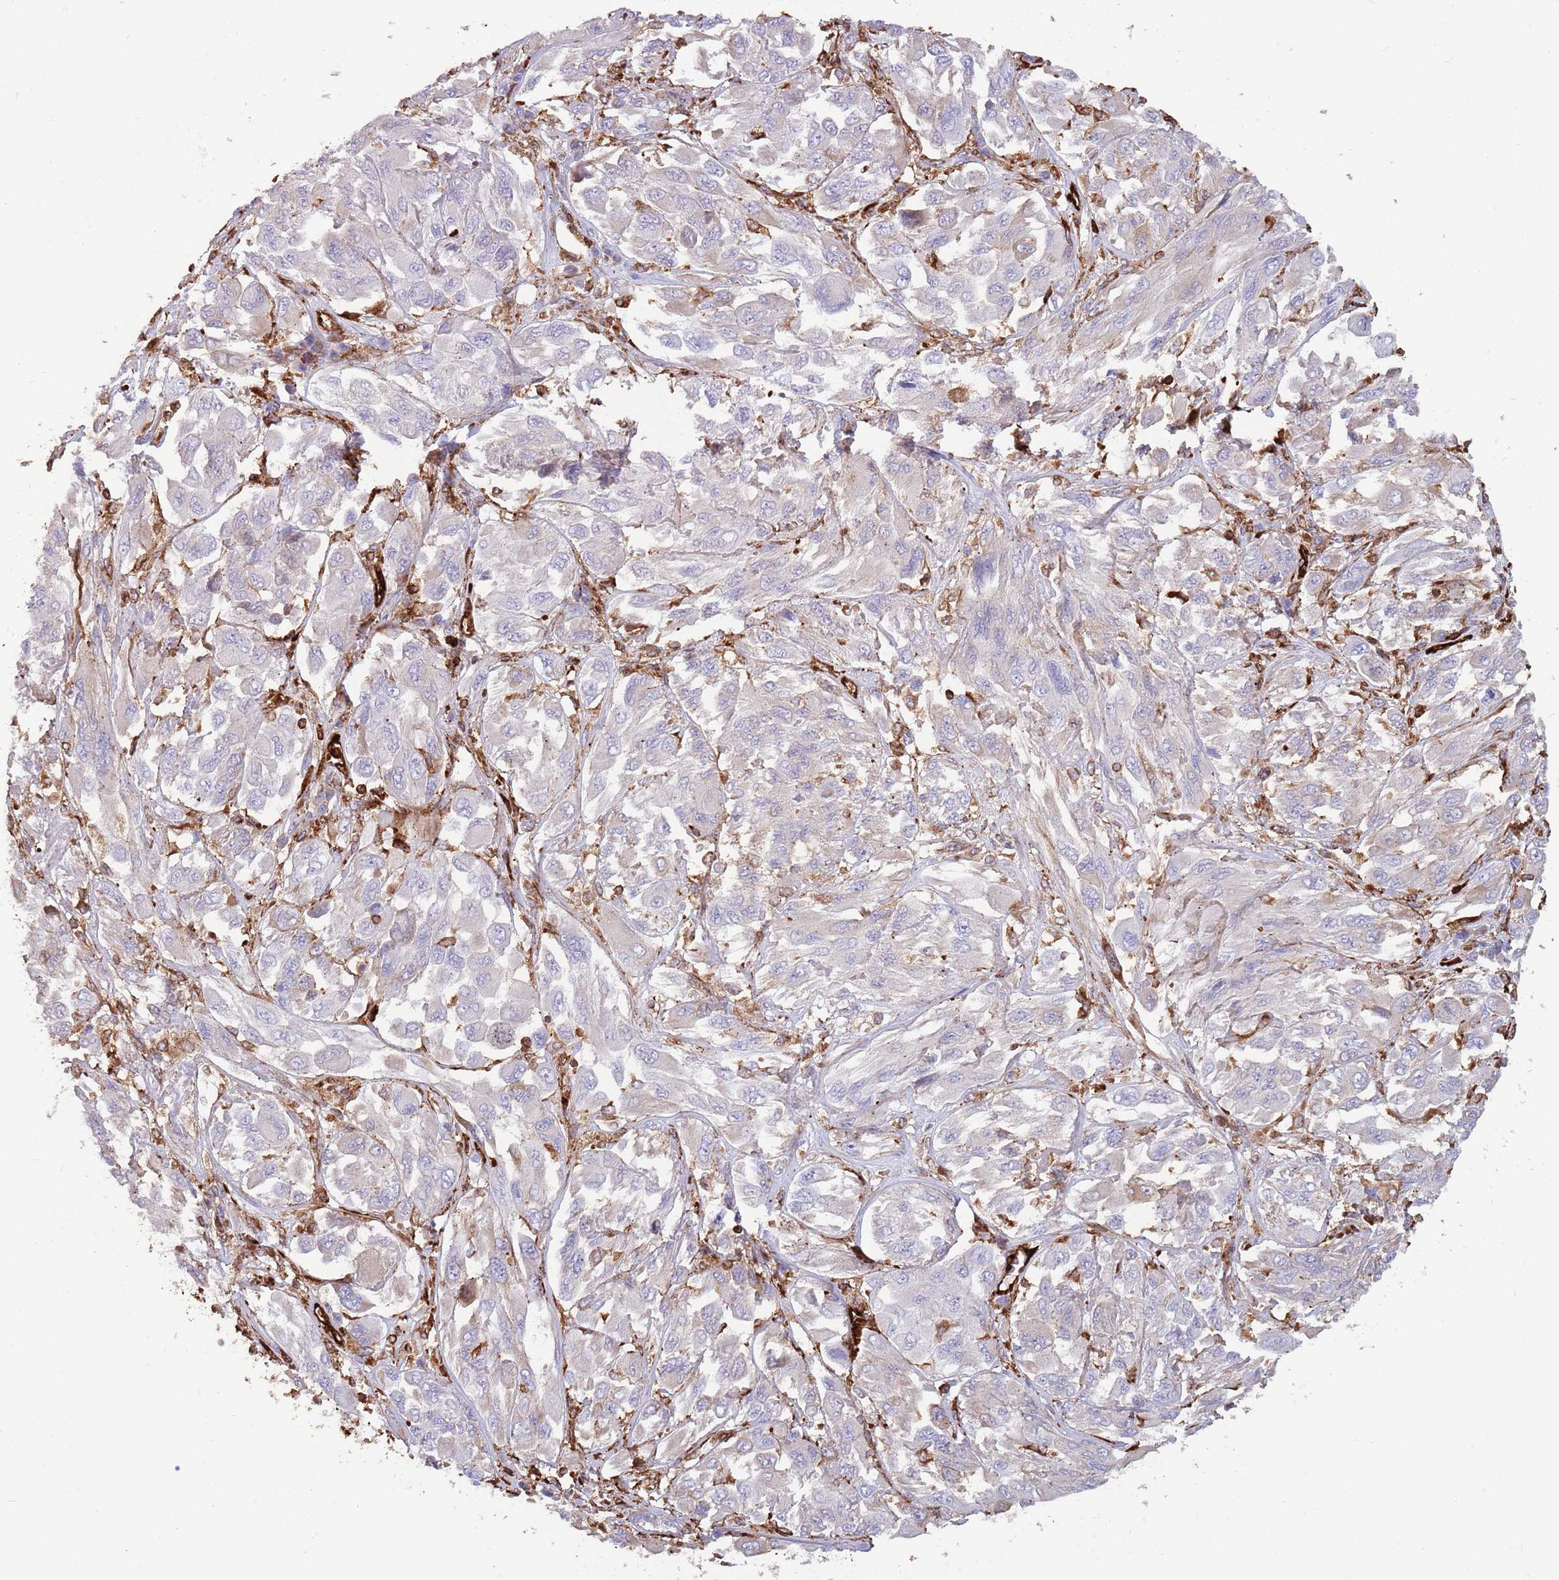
{"staining": {"intensity": "negative", "quantity": "none", "location": "none"}, "tissue": "melanoma", "cell_type": "Tumor cells", "image_type": "cancer", "snomed": [{"axis": "morphology", "description": "Malignant melanoma, NOS"}, {"axis": "topography", "description": "Skin"}], "caption": "There is no significant positivity in tumor cells of melanoma.", "gene": "KBTBD7", "patient": {"sex": "female", "age": 91}}